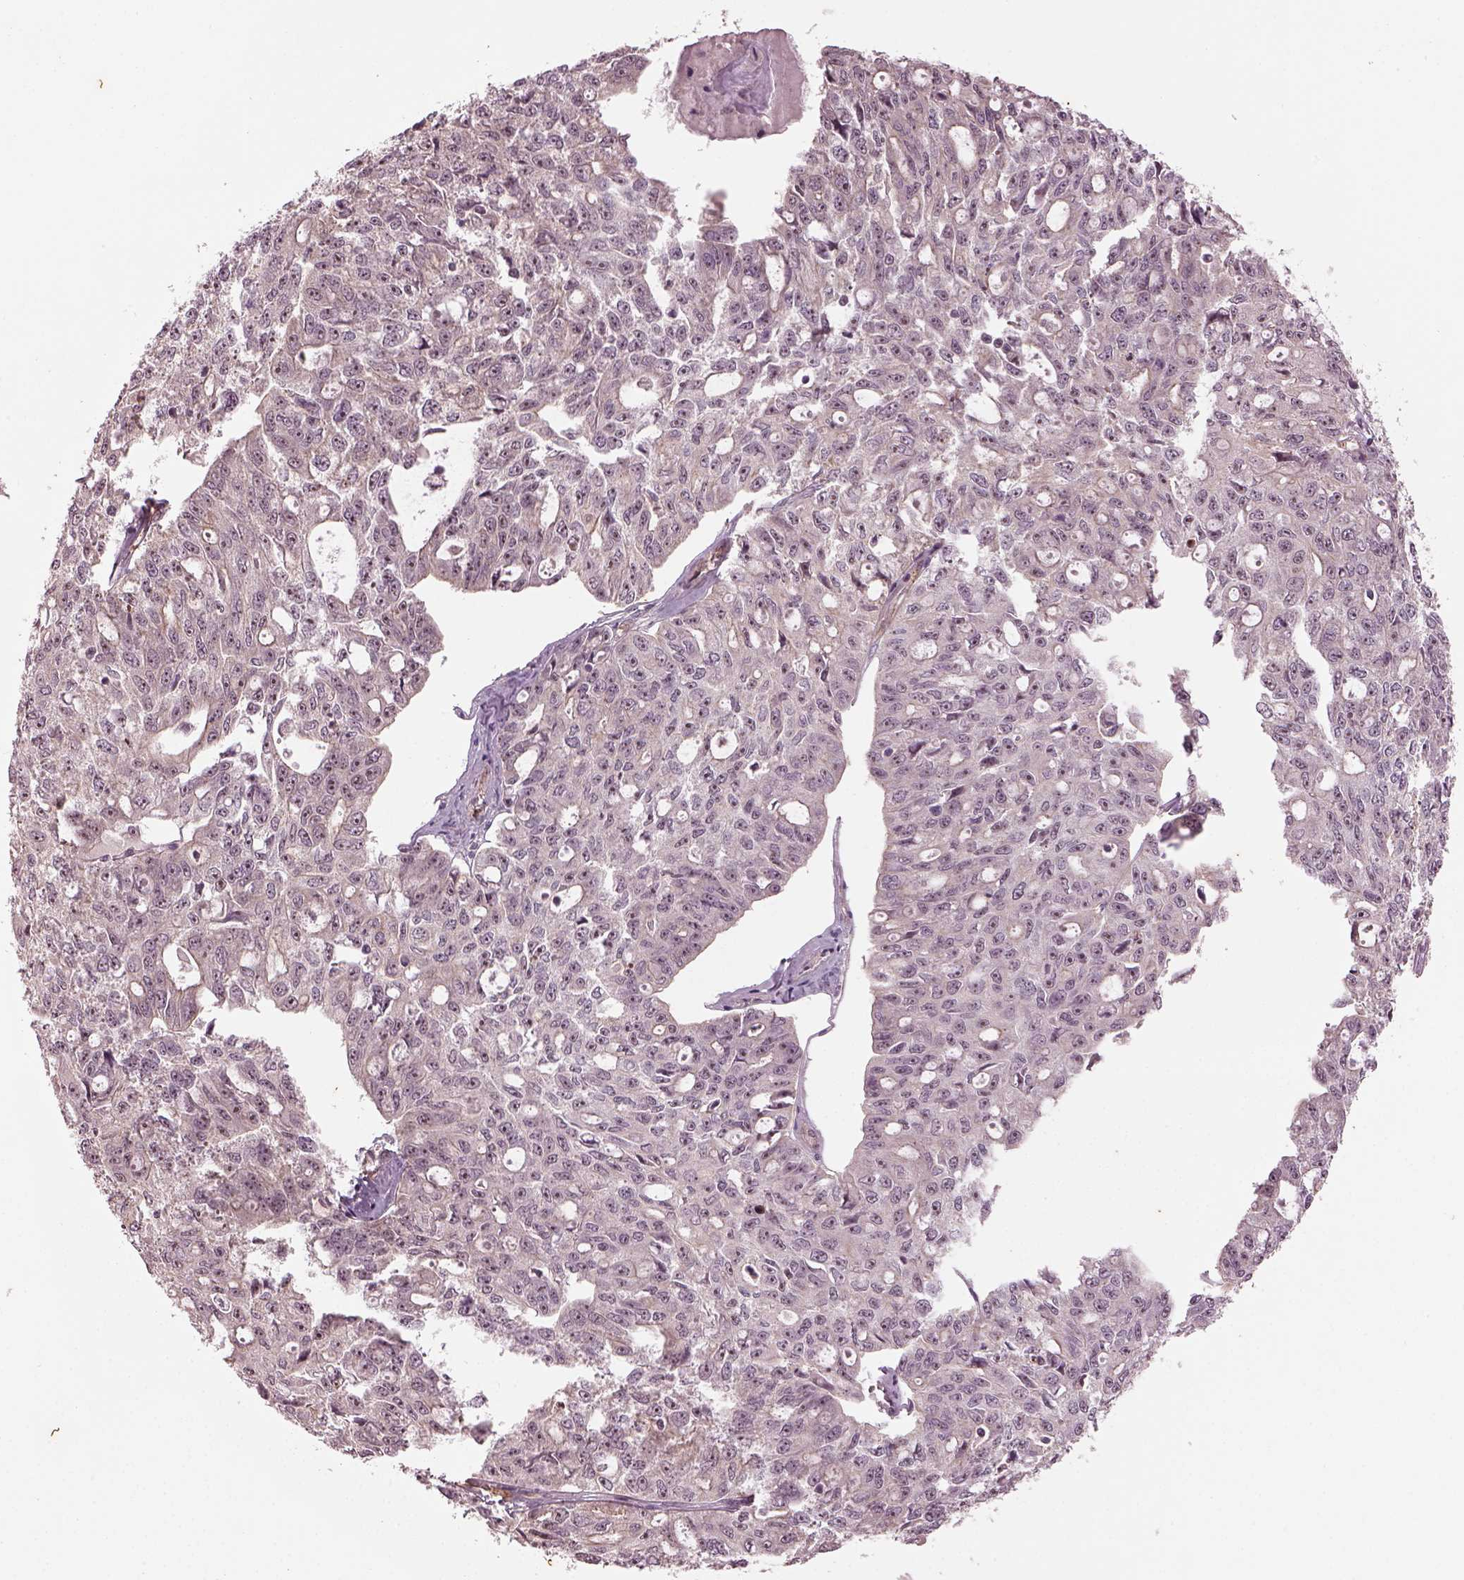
{"staining": {"intensity": "weak", "quantity": "25%-75%", "location": "nuclear"}, "tissue": "ovarian cancer", "cell_type": "Tumor cells", "image_type": "cancer", "snomed": [{"axis": "morphology", "description": "Carcinoma, endometroid"}, {"axis": "topography", "description": "Ovary"}], "caption": "The photomicrograph exhibits staining of ovarian cancer (endometroid carcinoma), revealing weak nuclear protein positivity (brown color) within tumor cells.", "gene": "GNRH1", "patient": {"sex": "female", "age": 65}}